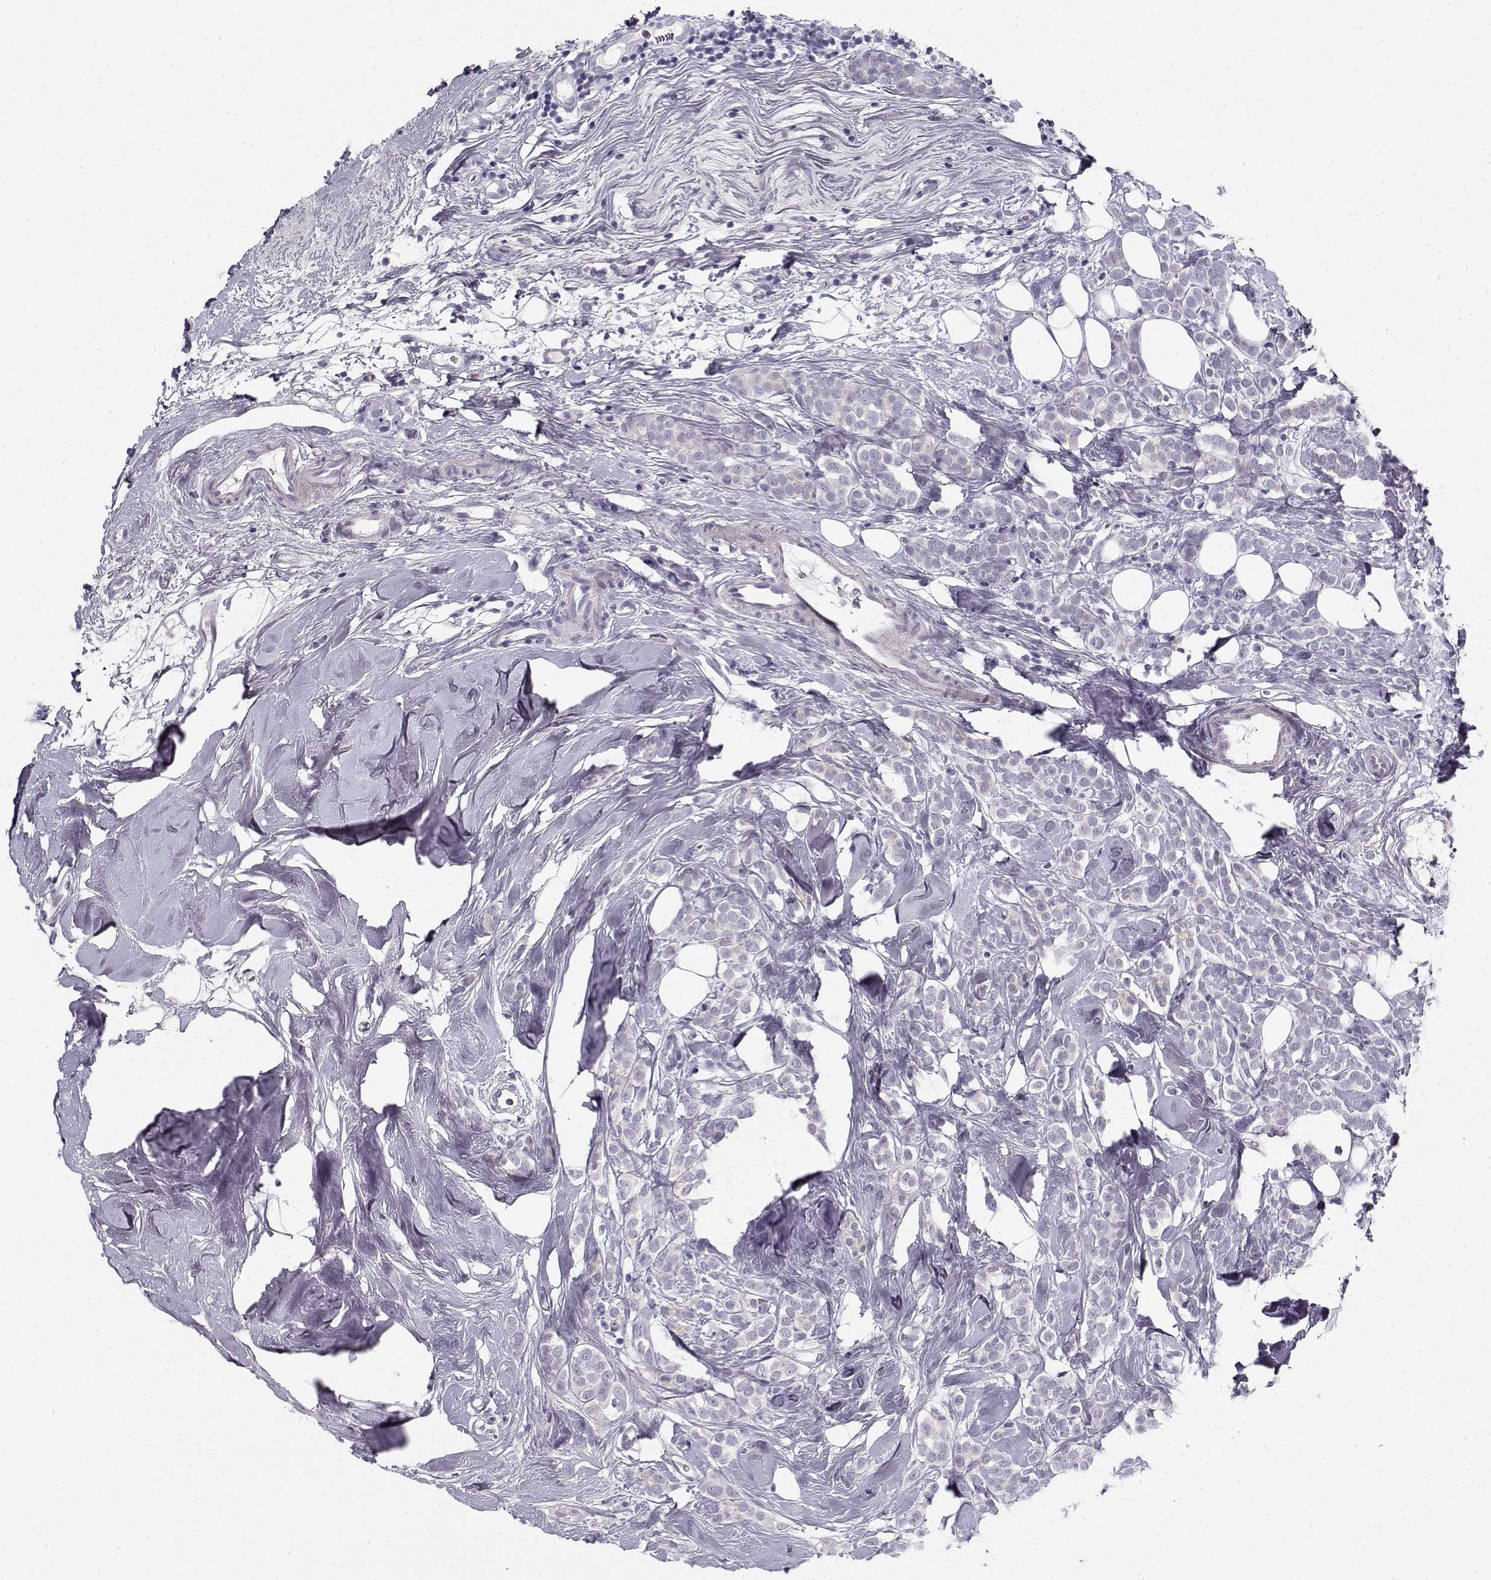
{"staining": {"intensity": "negative", "quantity": "none", "location": "none"}, "tissue": "breast cancer", "cell_type": "Tumor cells", "image_type": "cancer", "snomed": [{"axis": "morphology", "description": "Lobular carcinoma"}, {"axis": "topography", "description": "Breast"}], "caption": "Immunohistochemistry photomicrograph of neoplastic tissue: human breast cancer (lobular carcinoma) stained with DAB (3,3'-diaminobenzidine) displays no significant protein positivity in tumor cells. Nuclei are stained in blue.", "gene": "CREB3L3", "patient": {"sex": "female", "age": 49}}